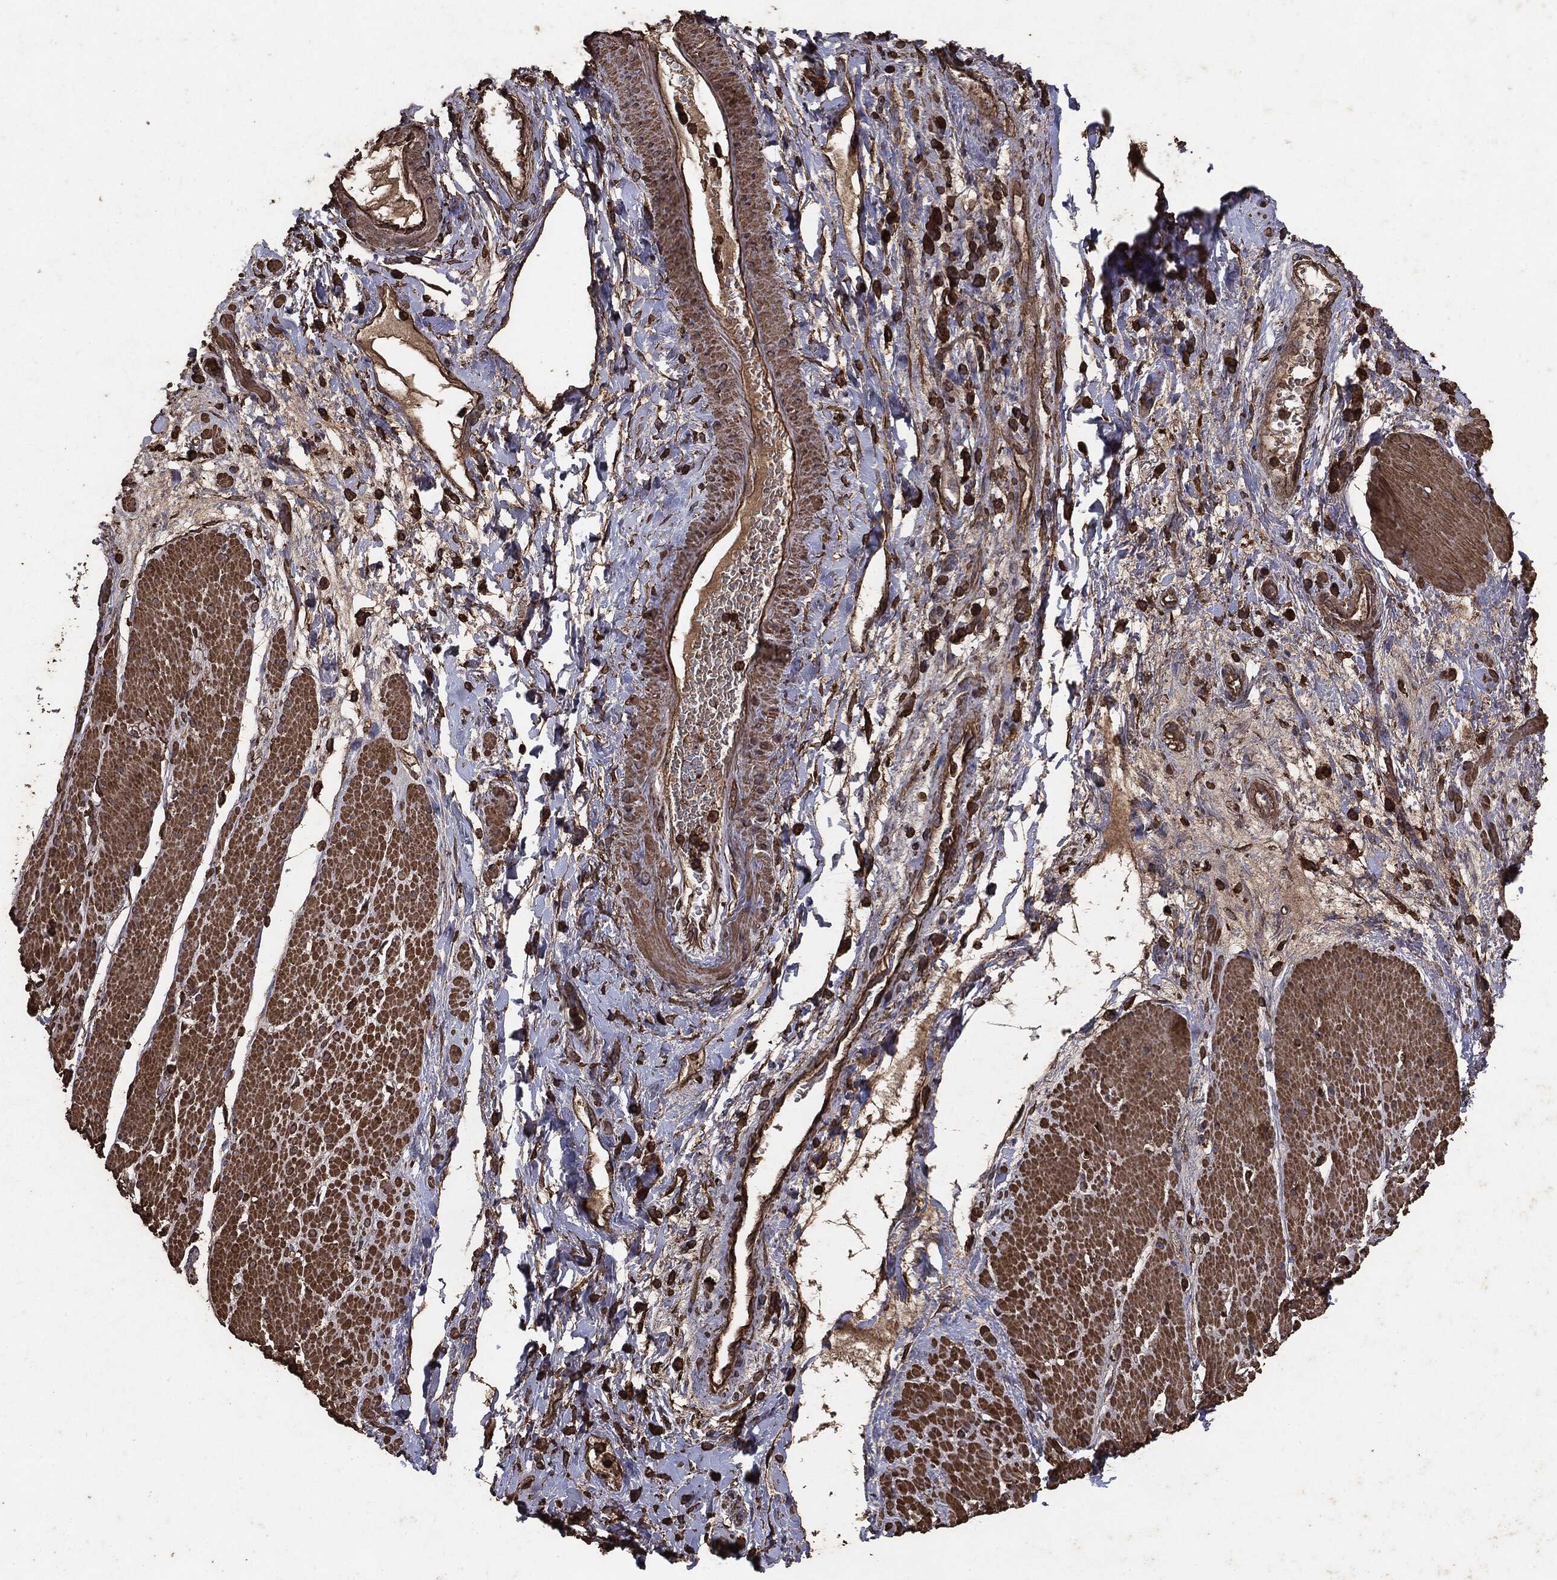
{"staining": {"intensity": "moderate", "quantity": ">75%", "location": "cytoplasmic/membranous"}, "tissue": "smooth muscle", "cell_type": "Smooth muscle cells", "image_type": "normal", "snomed": [{"axis": "morphology", "description": "Normal tissue, NOS"}, {"axis": "topography", "description": "Soft tissue"}, {"axis": "topography", "description": "Smooth muscle"}], "caption": "IHC of normal human smooth muscle displays medium levels of moderate cytoplasmic/membranous positivity in about >75% of smooth muscle cells. The staining was performed using DAB (3,3'-diaminobenzidine), with brown indicating positive protein expression. Nuclei are stained blue with hematoxylin.", "gene": "MTOR", "patient": {"sex": "male", "age": 72}}